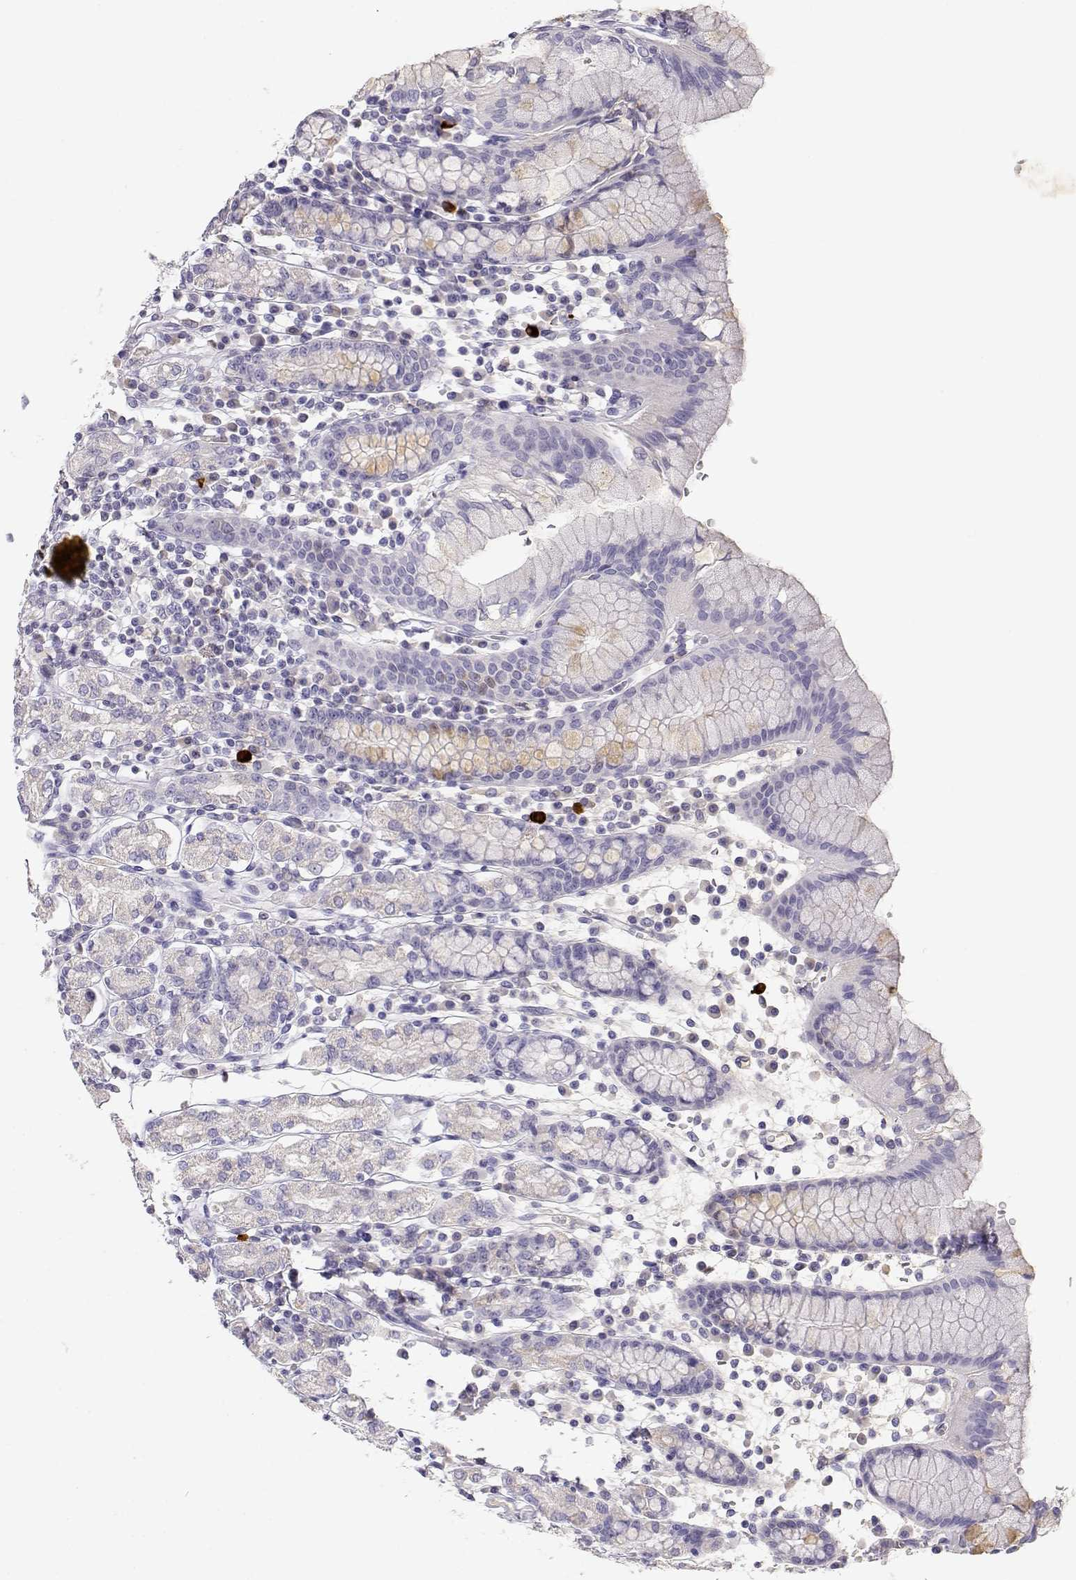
{"staining": {"intensity": "weak", "quantity": "<25%", "location": "cytoplasmic/membranous"}, "tissue": "stomach", "cell_type": "Glandular cells", "image_type": "normal", "snomed": [{"axis": "morphology", "description": "Normal tissue, NOS"}, {"axis": "topography", "description": "Stomach, upper"}, {"axis": "topography", "description": "Stomach"}], "caption": "A photomicrograph of stomach stained for a protein demonstrates no brown staining in glandular cells. Brightfield microscopy of immunohistochemistry (IHC) stained with DAB (brown) and hematoxylin (blue), captured at high magnification.", "gene": "GPR174", "patient": {"sex": "male", "age": 62}}